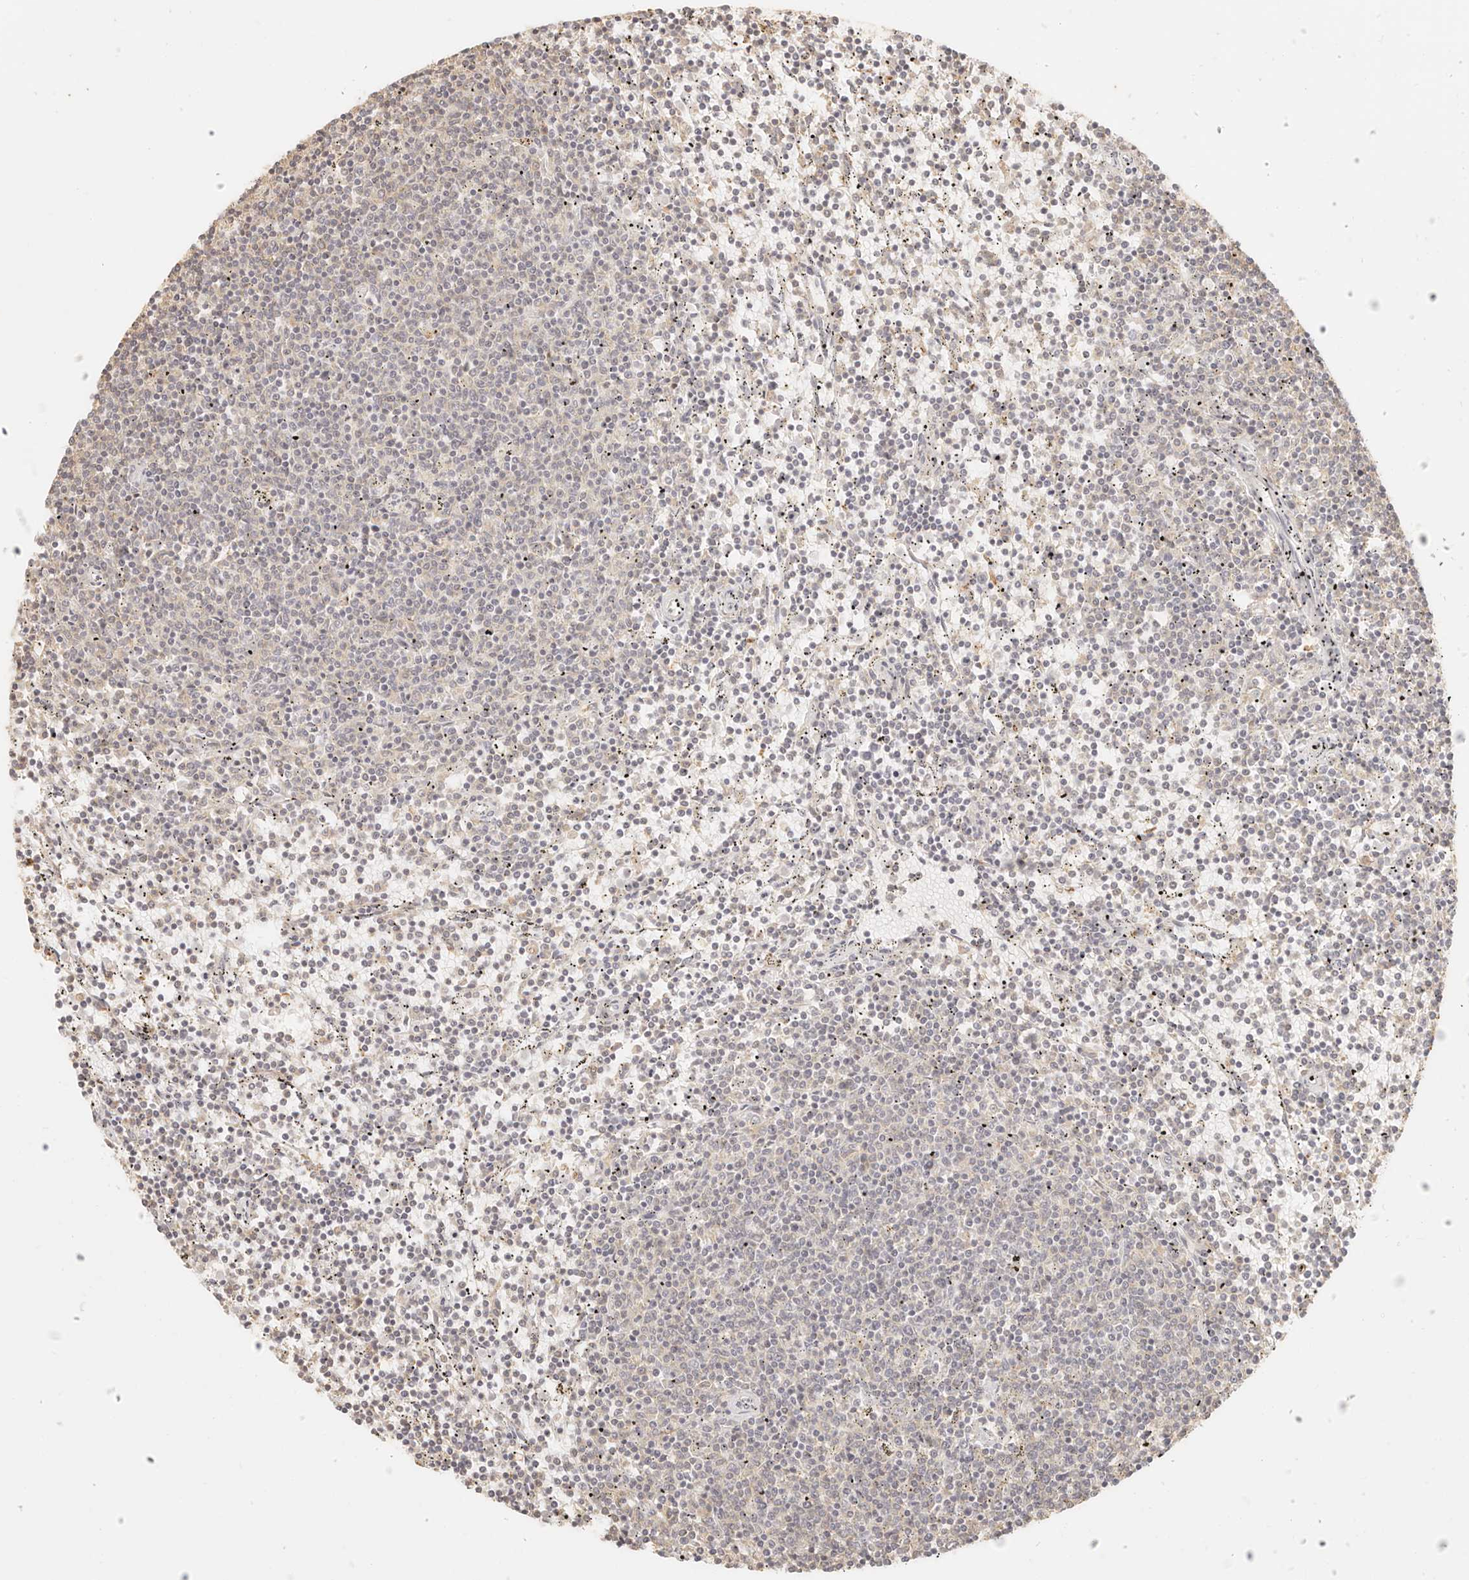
{"staining": {"intensity": "negative", "quantity": "none", "location": "none"}, "tissue": "lymphoma", "cell_type": "Tumor cells", "image_type": "cancer", "snomed": [{"axis": "morphology", "description": "Malignant lymphoma, non-Hodgkin's type, Low grade"}, {"axis": "topography", "description": "Spleen"}], "caption": "This is an IHC photomicrograph of human lymphoma. There is no expression in tumor cells.", "gene": "CNMD", "patient": {"sex": "female", "age": 50}}